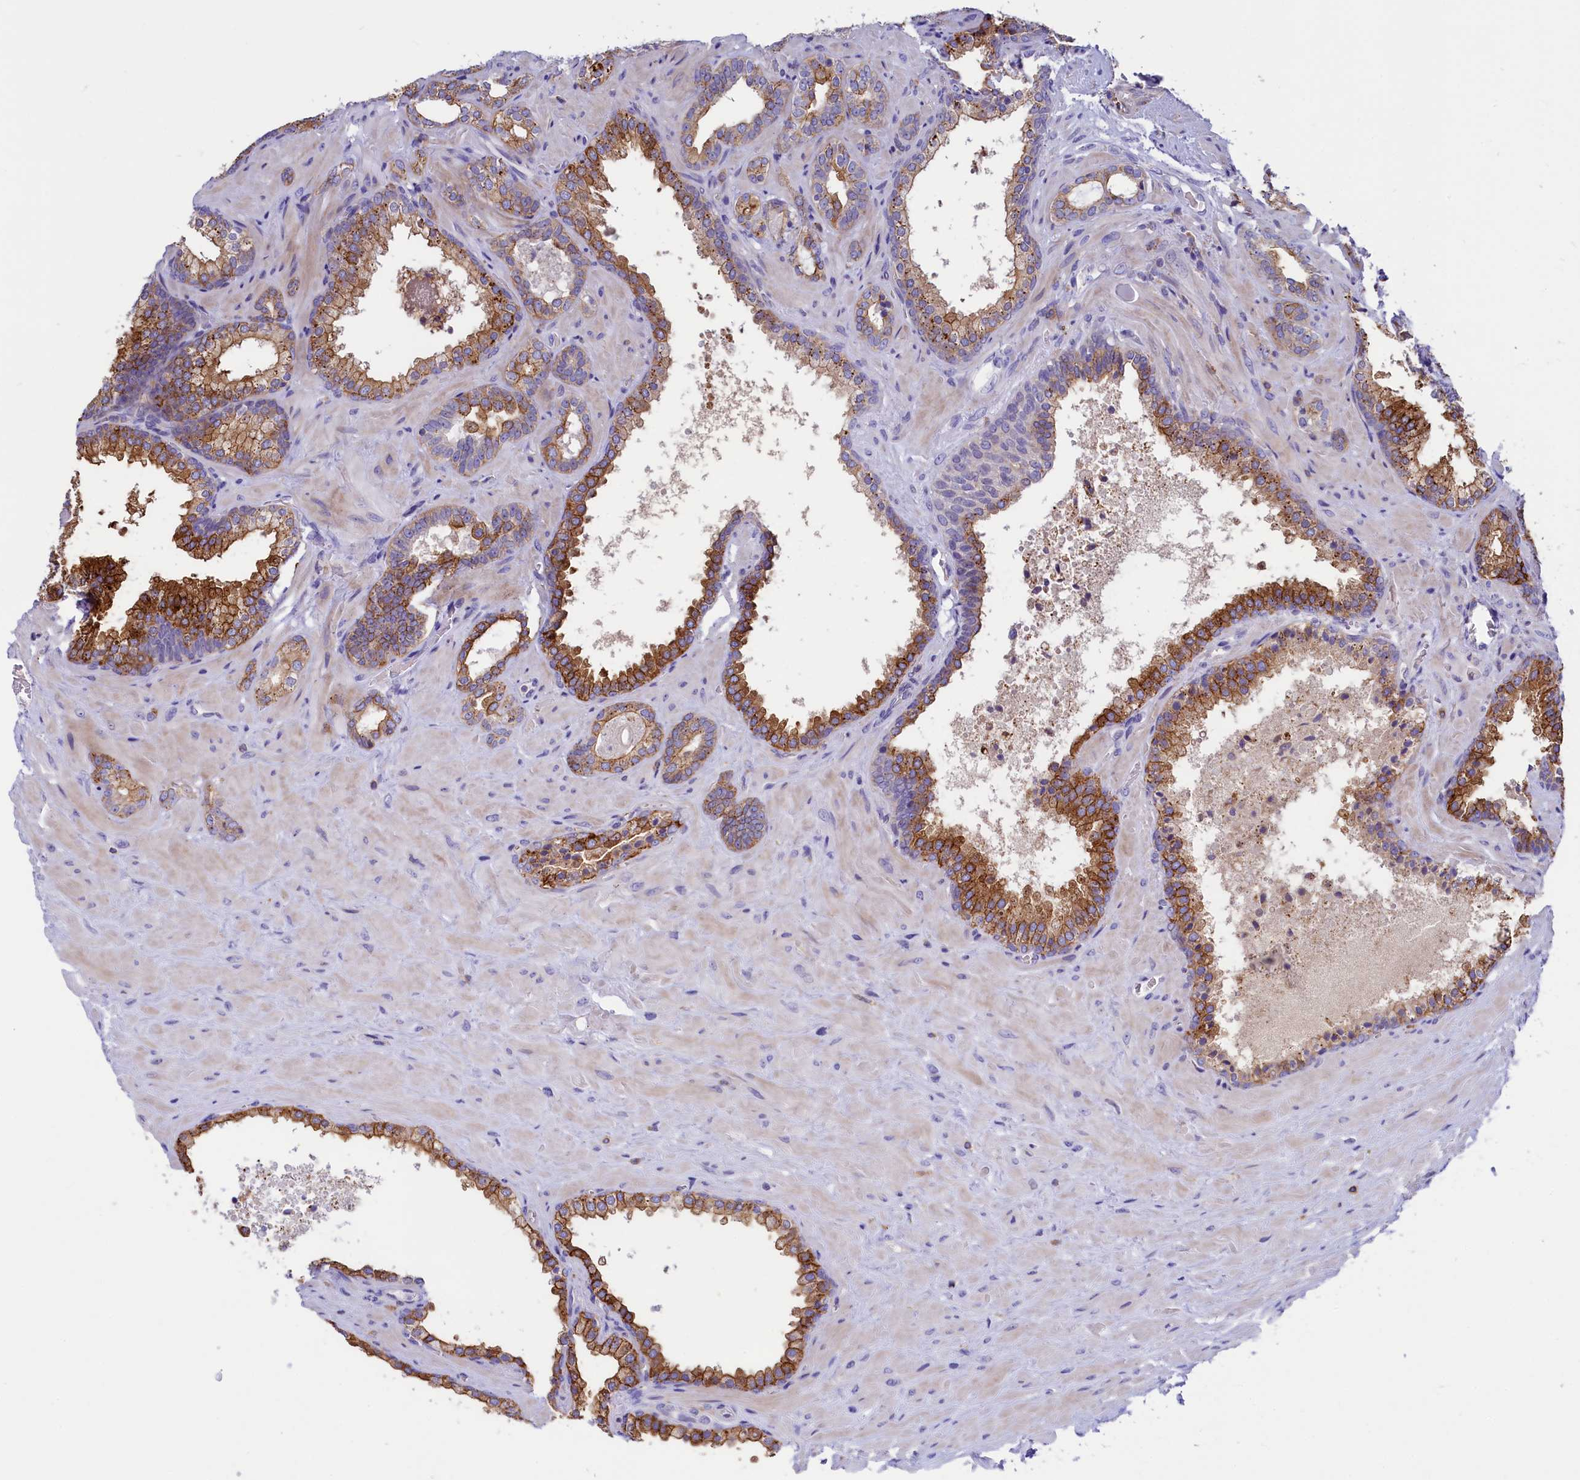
{"staining": {"intensity": "moderate", "quantity": "25%-75%", "location": "cytoplasmic/membranous"}, "tissue": "prostate cancer", "cell_type": "Tumor cells", "image_type": "cancer", "snomed": [{"axis": "morphology", "description": "Adenocarcinoma, High grade"}, {"axis": "topography", "description": "Prostate"}], "caption": "The micrograph shows a brown stain indicating the presence of a protein in the cytoplasmic/membranous of tumor cells in adenocarcinoma (high-grade) (prostate).", "gene": "HPS6", "patient": {"sex": "male", "age": 64}}